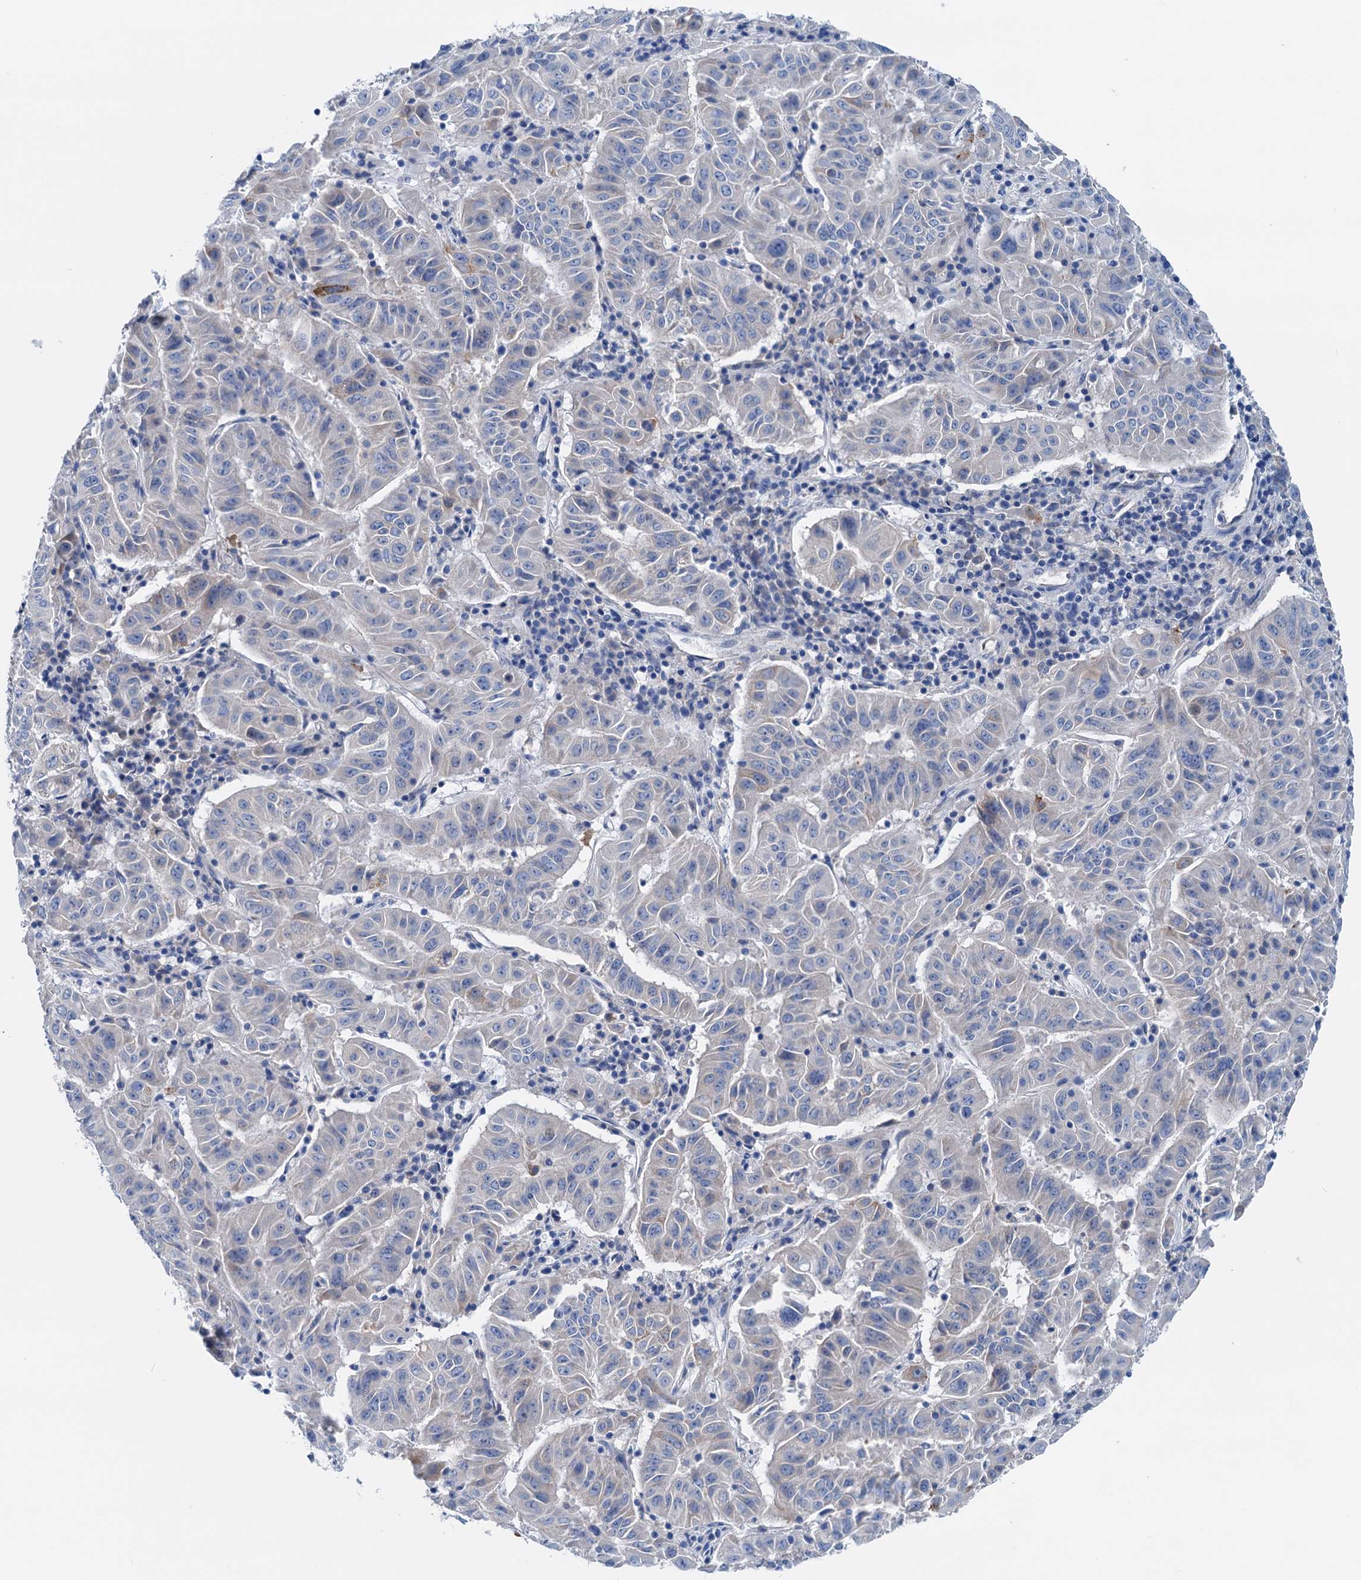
{"staining": {"intensity": "negative", "quantity": "none", "location": "none"}, "tissue": "pancreatic cancer", "cell_type": "Tumor cells", "image_type": "cancer", "snomed": [{"axis": "morphology", "description": "Adenocarcinoma, NOS"}, {"axis": "topography", "description": "Pancreas"}], "caption": "Immunohistochemistry of human adenocarcinoma (pancreatic) displays no expression in tumor cells.", "gene": "KNDC1", "patient": {"sex": "male", "age": 63}}